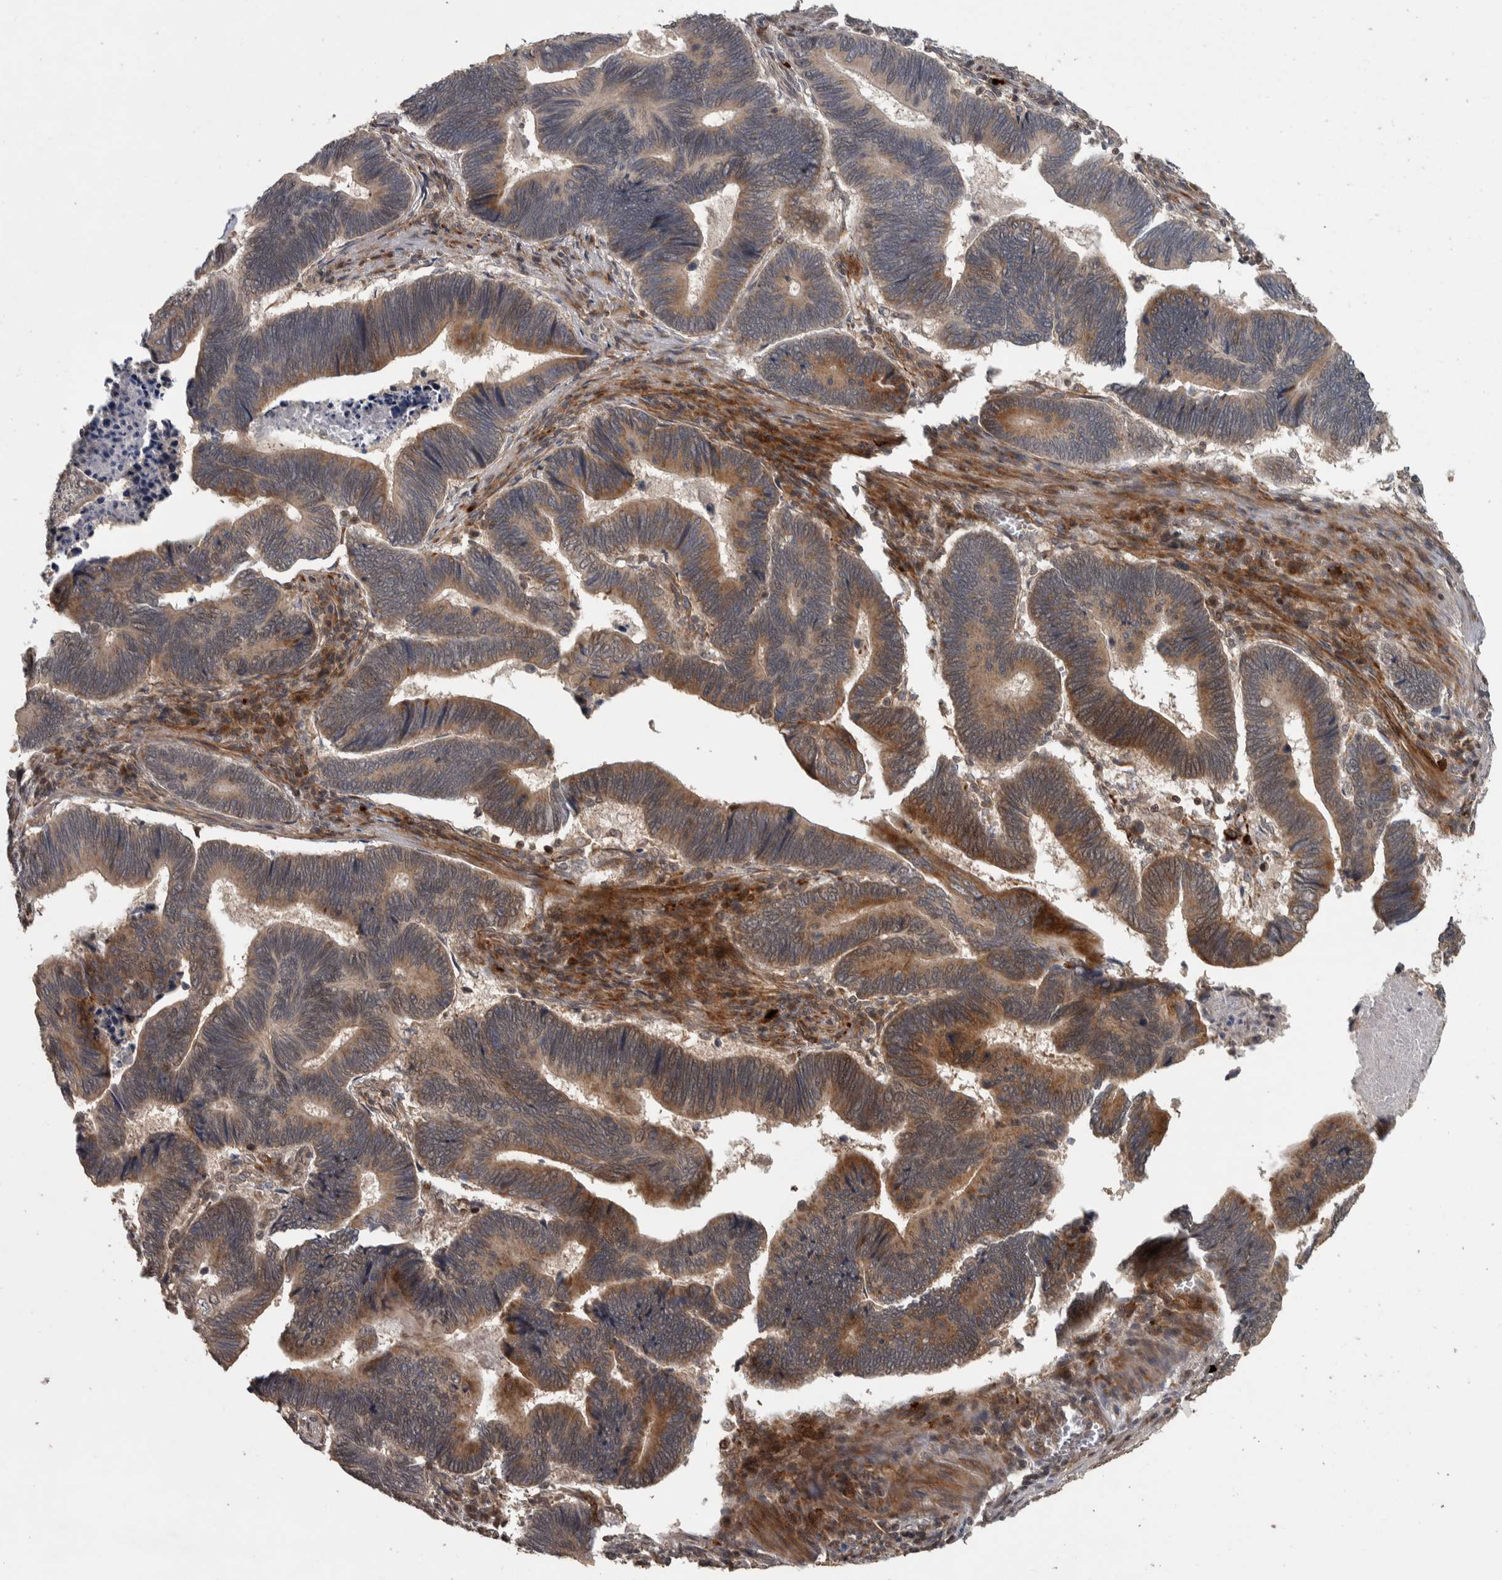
{"staining": {"intensity": "moderate", "quantity": ">75%", "location": "cytoplasmic/membranous"}, "tissue": "pancreatic cancer", "cell_type": "Tumor cells", "image_type": "cancer", "snomed": [{"axis": "morphology", "description": "Adenocarcinoma, NOS"}, {"axis": "topography", "description": "Pancreas"}], "caption": "Tumor cells exhibit medium levels of moderate cytoplasmic/membranous expression in approximately >75% of cells in human pancreatic cancer (adenocarcinoma).", "gene": "ERAL1", "patient": {"sex": "female", "age": 70}}